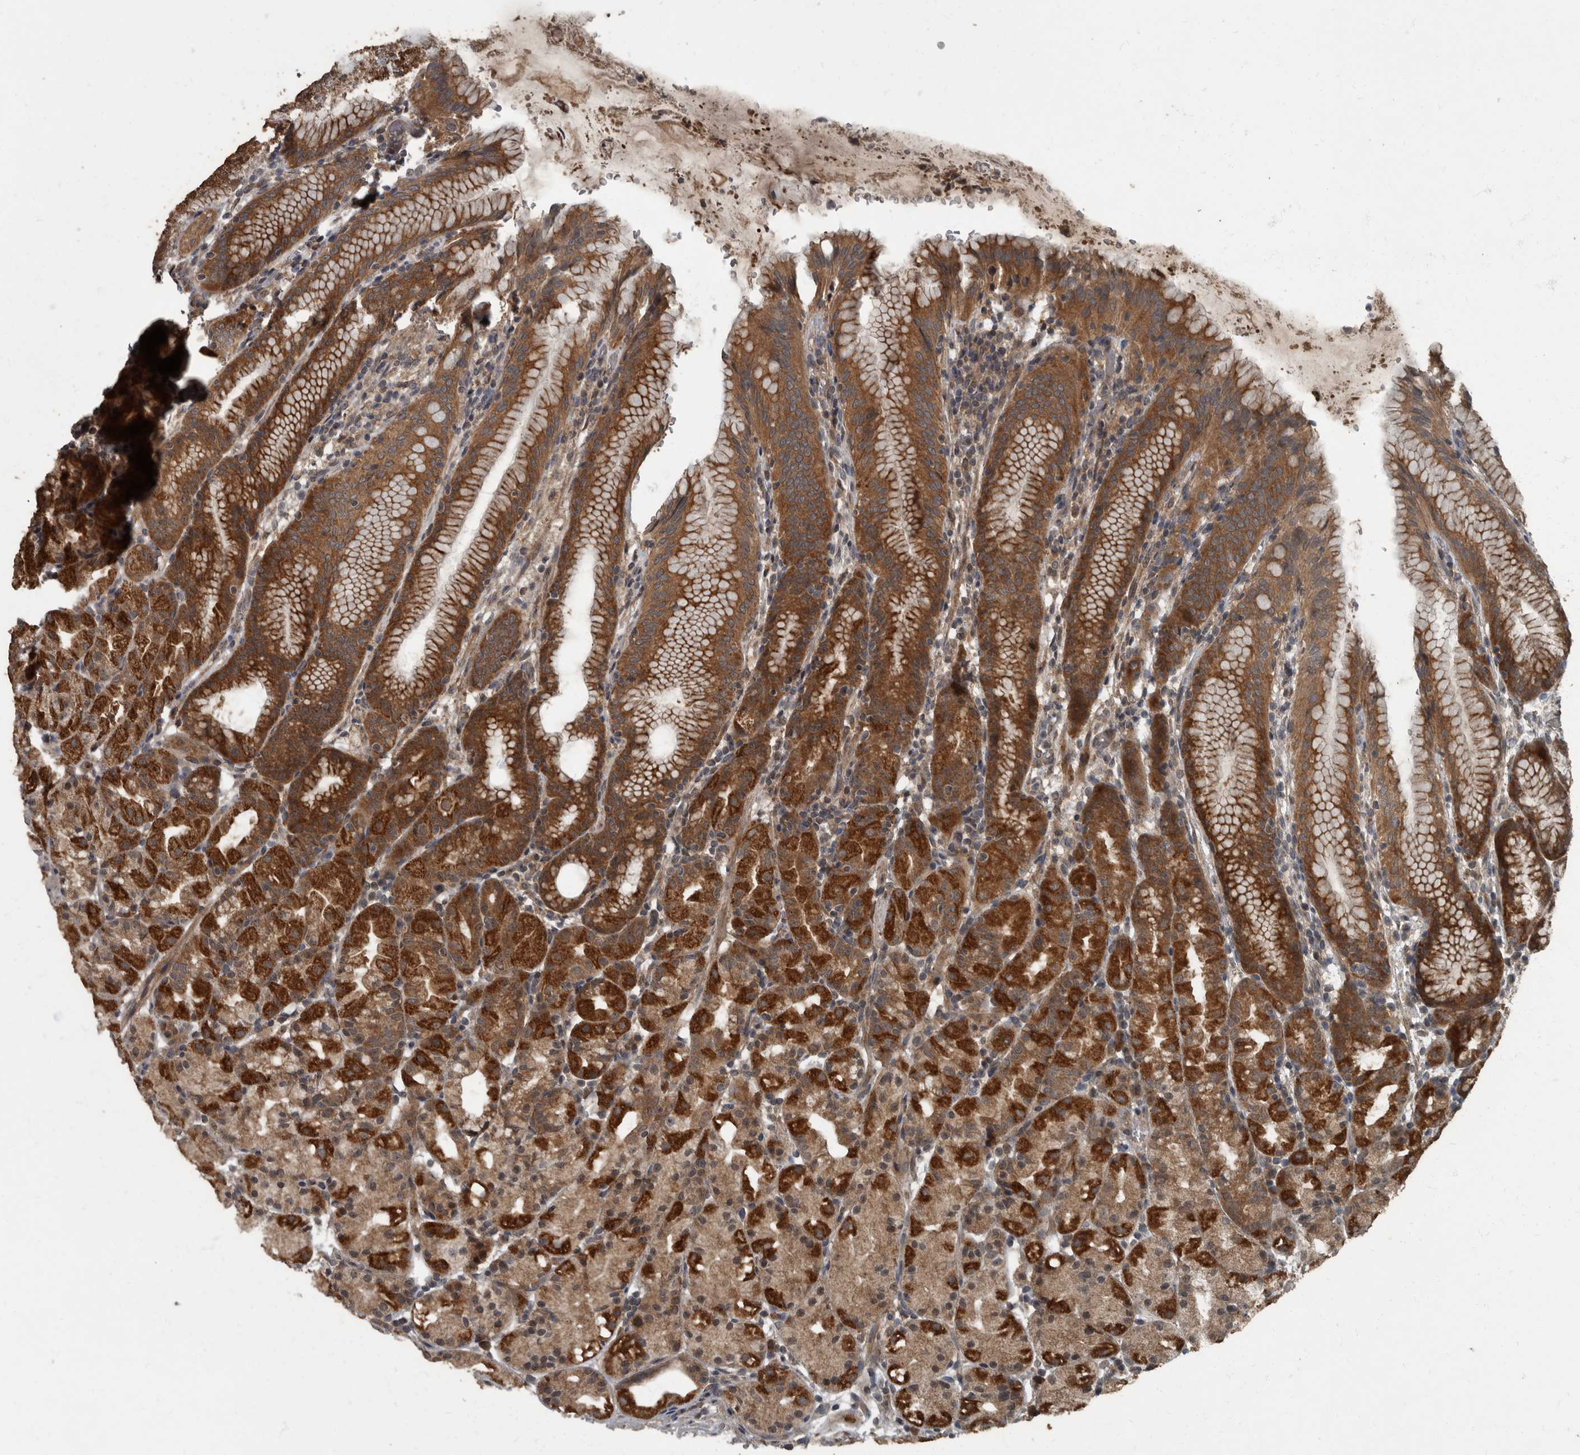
{"staining": {"intensity": "strong", "quantity": ">75%", "location": "cytoplasmic/membranous"}, "tissue": "stomach", "cell_type": "Glandular cells", "image_type": "normal", "snomed": [{"axis": "morphology", "description": "Normal tissue, NOS"}, {"axis": "topography", "description": "Stomach, upper"}], "caption": "A brown stain highlights strong cytoplasmic/membranous staining of a protein in glandular cells of unremarkable human stomach.", "gene": "RABGGTB", "patient": {"sex": "male", "age": 48}}